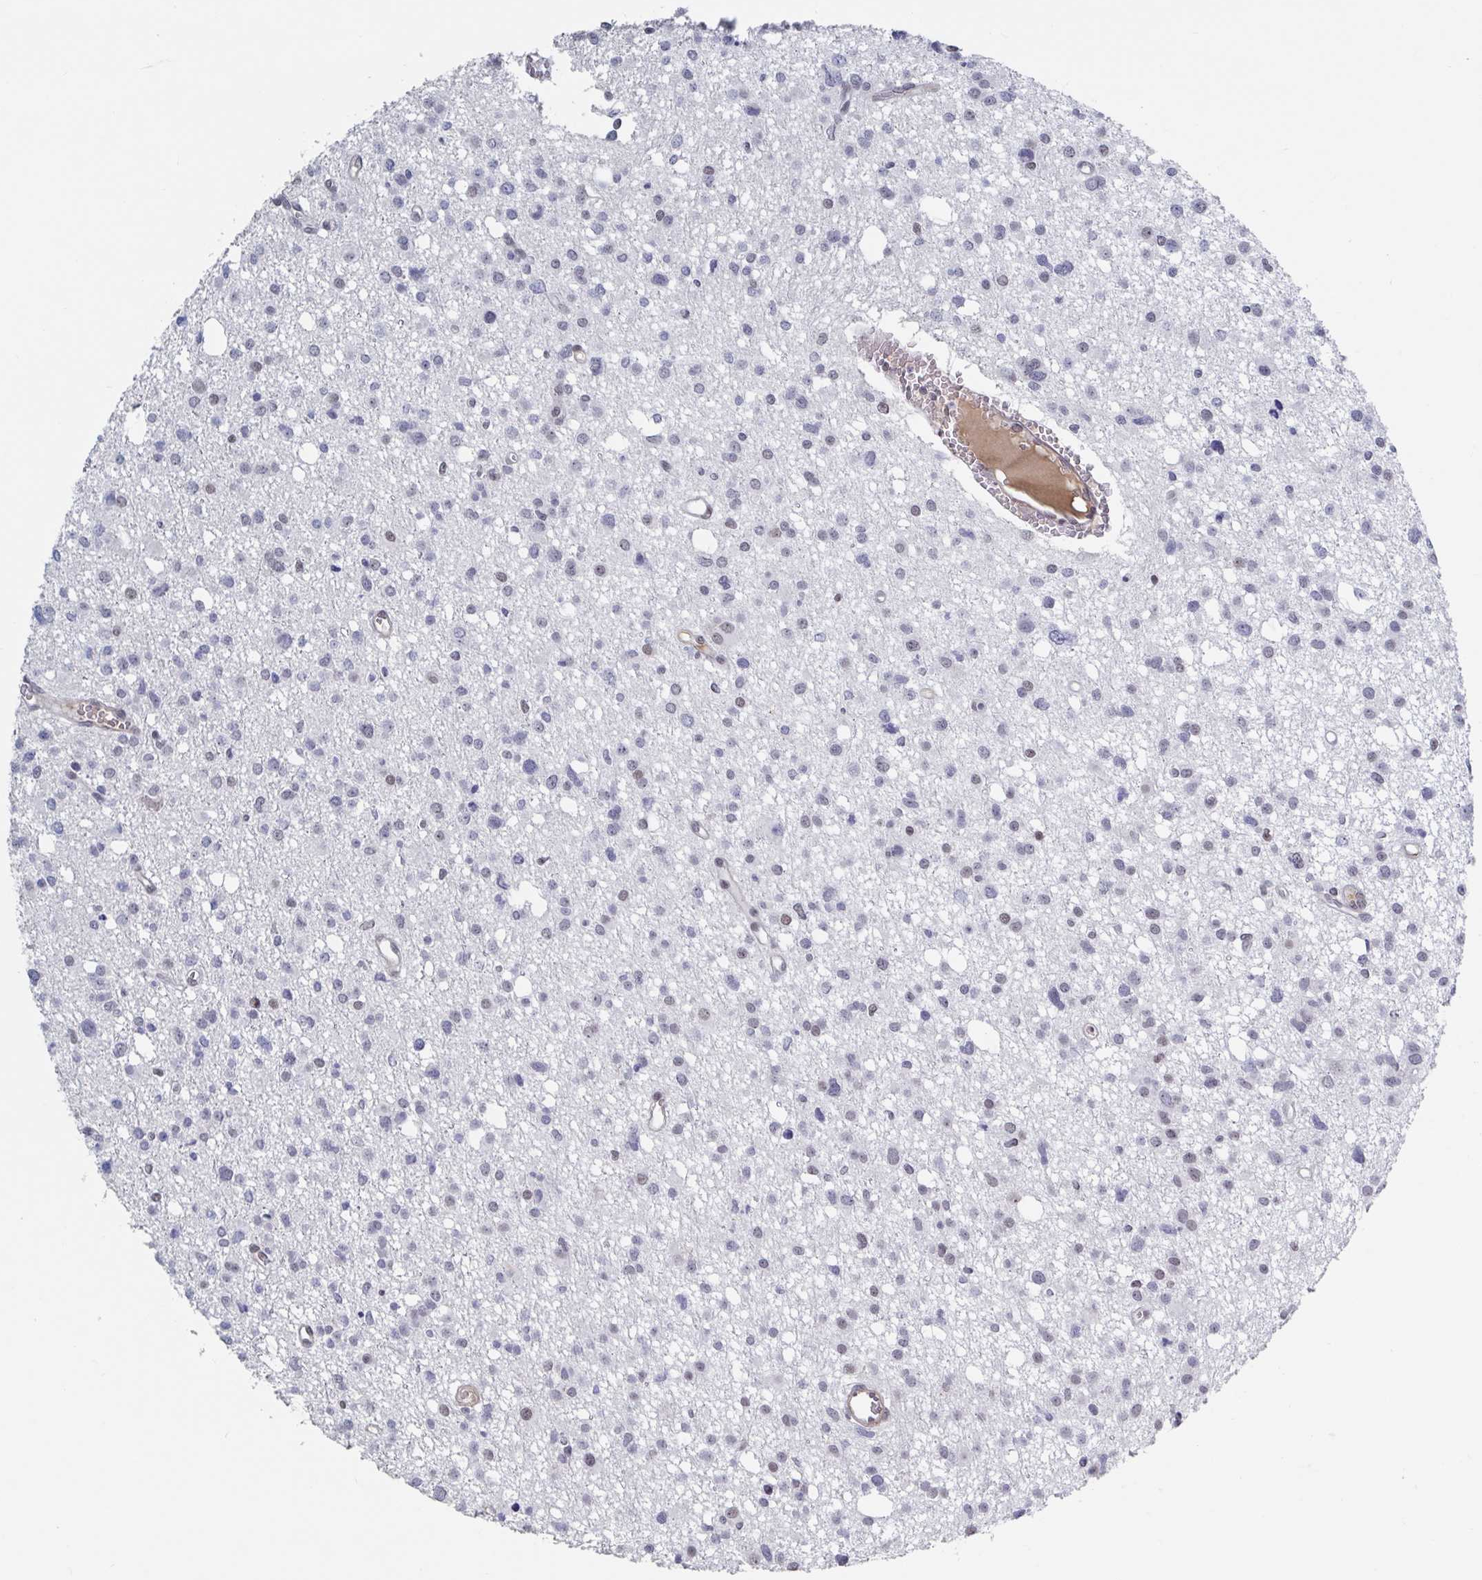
{"staining": {"intensity": "weak", "quantity": "<25%", "location": "nuclear"}, "tissue": "glioma", "cell_type": "Tumor cells", "image_type": "cancer", "snomed": [{"axis": "morphology", "description": "Glioma, malignant, High grade"}, {"axis": "topography", "description": "Brain"}], "caption": "A photomicrograph of human malignant high-grade glioma is negative for staining in tumor cells.", "gene": "BCL7B", "patient": {"sex": "male", "age": 23}}